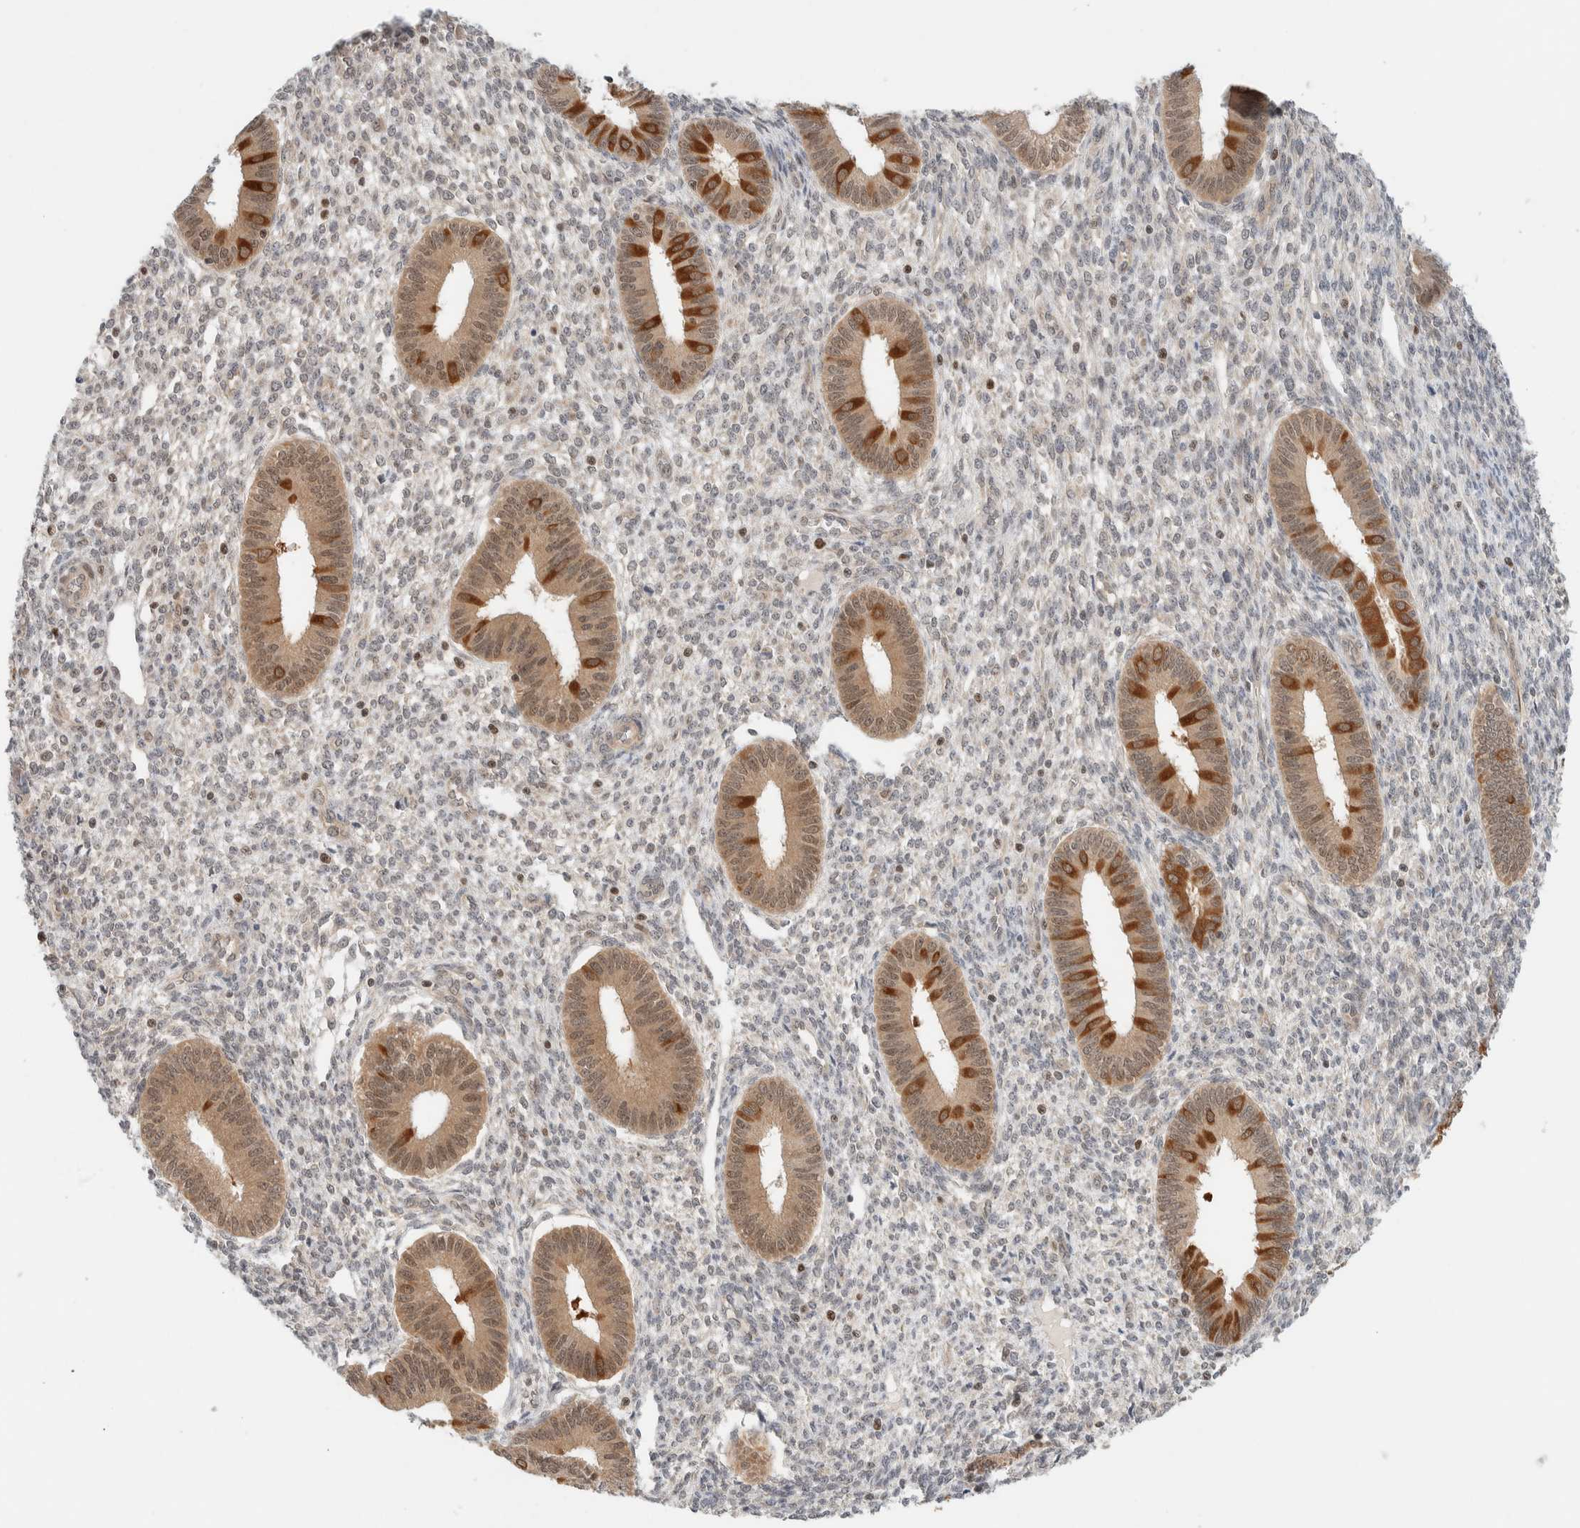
{"staining": {"intensity": "weak", "quantity": "<25%", "location": "nuclear"}, "tissue": "endometrium", "cell_type": "Cells in endometrial stroma", "image_type": "normal", "snomed": [{"axis": "morphology", "description": "Normal tissue, NOS"}, {"axis": "topography", "description": "Endometrium"}], "caption": "Normal endometrium was stained to show a protein in brown. There is no significant positivity in cells in endometrial stroma. Nuclei are stained in blue.", "gene": "C8orf76", "patient": {"sex": "female", "age": 46}}